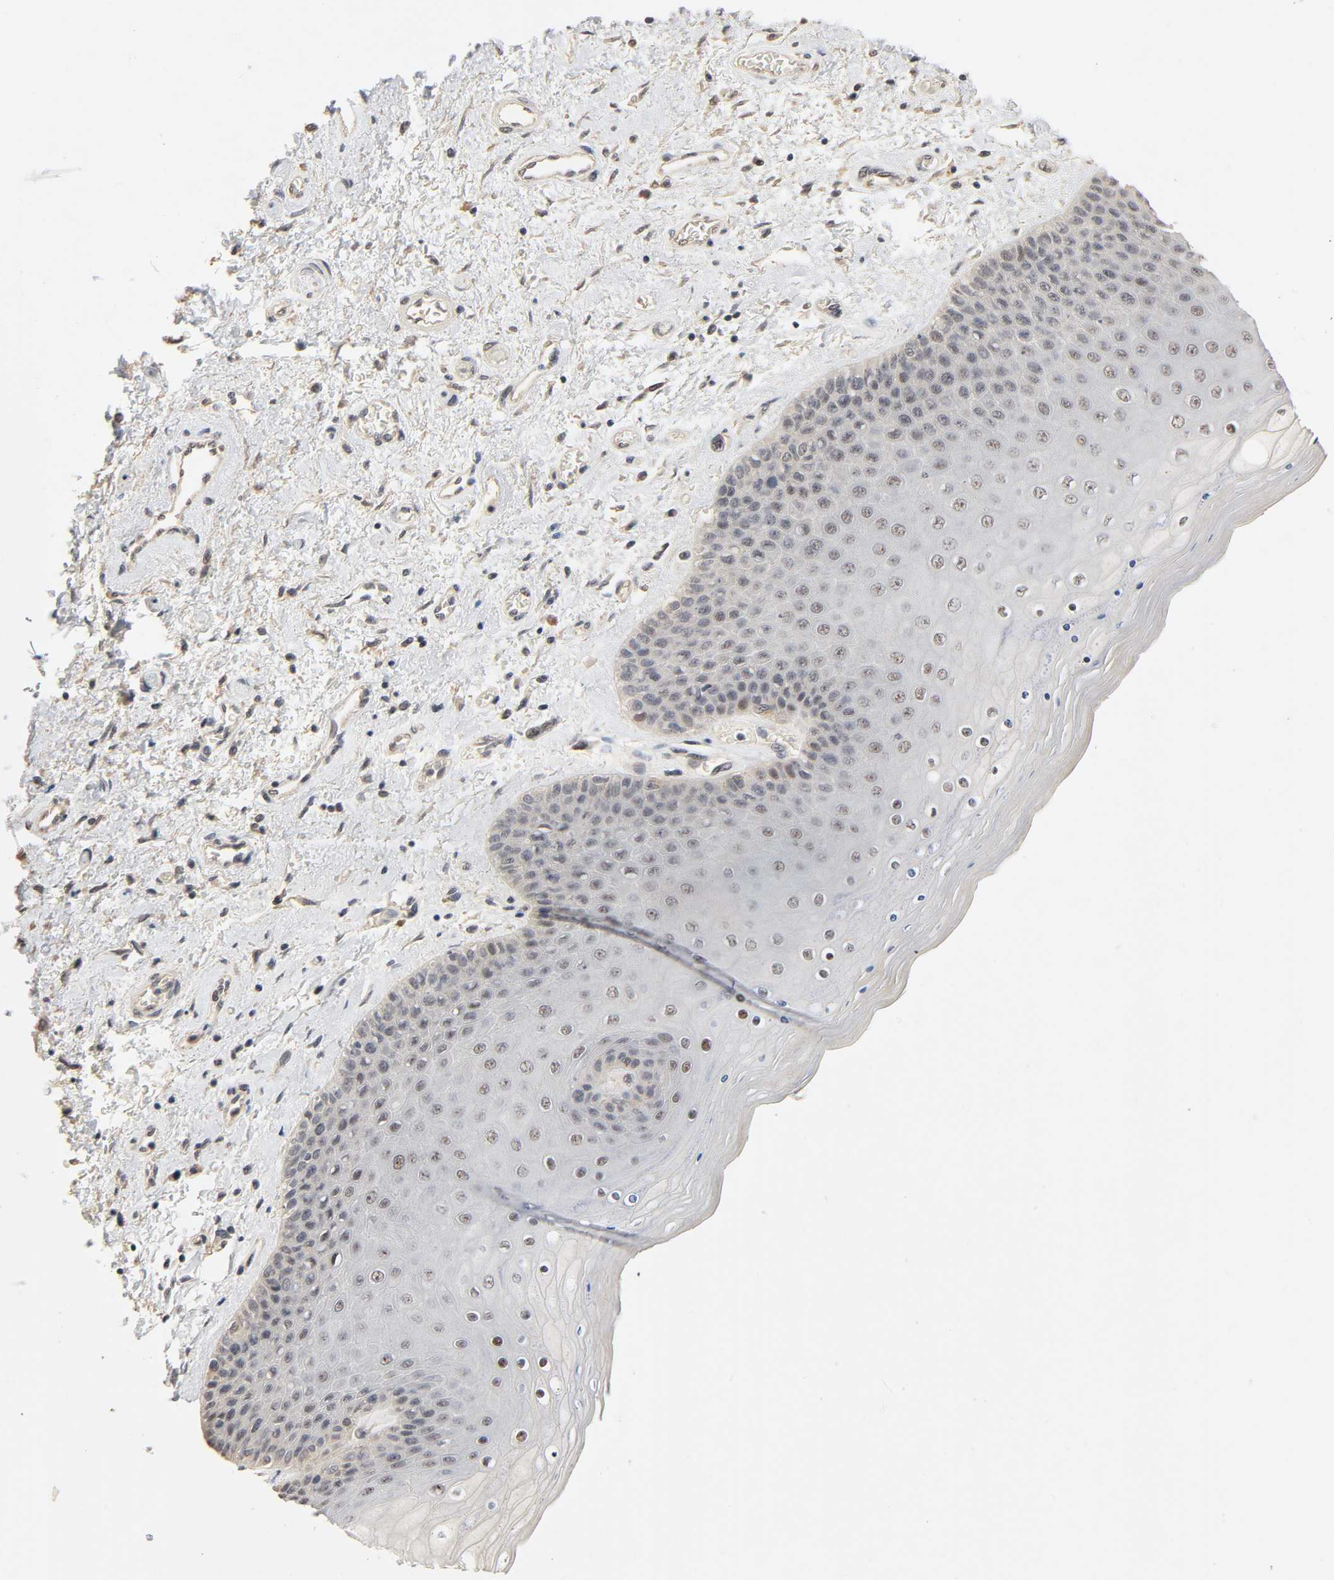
{"staining": {"intensity": "negative", "quantity": "none", "location": "none"}, "tissue": "skin", "cell_type": "Epidermal cells", "image_type": "normal", "snomed": [{"axis": "morphology", "description": "Normal tissue, NOS"}, {"axis": "topography", "description": "Anal"}], "caption": "Human skin stained for a protein using IHC displays no expression in epidermal cells.", "gene": "MAGEA8", "patient": {"sex": "female", "age": 46}}